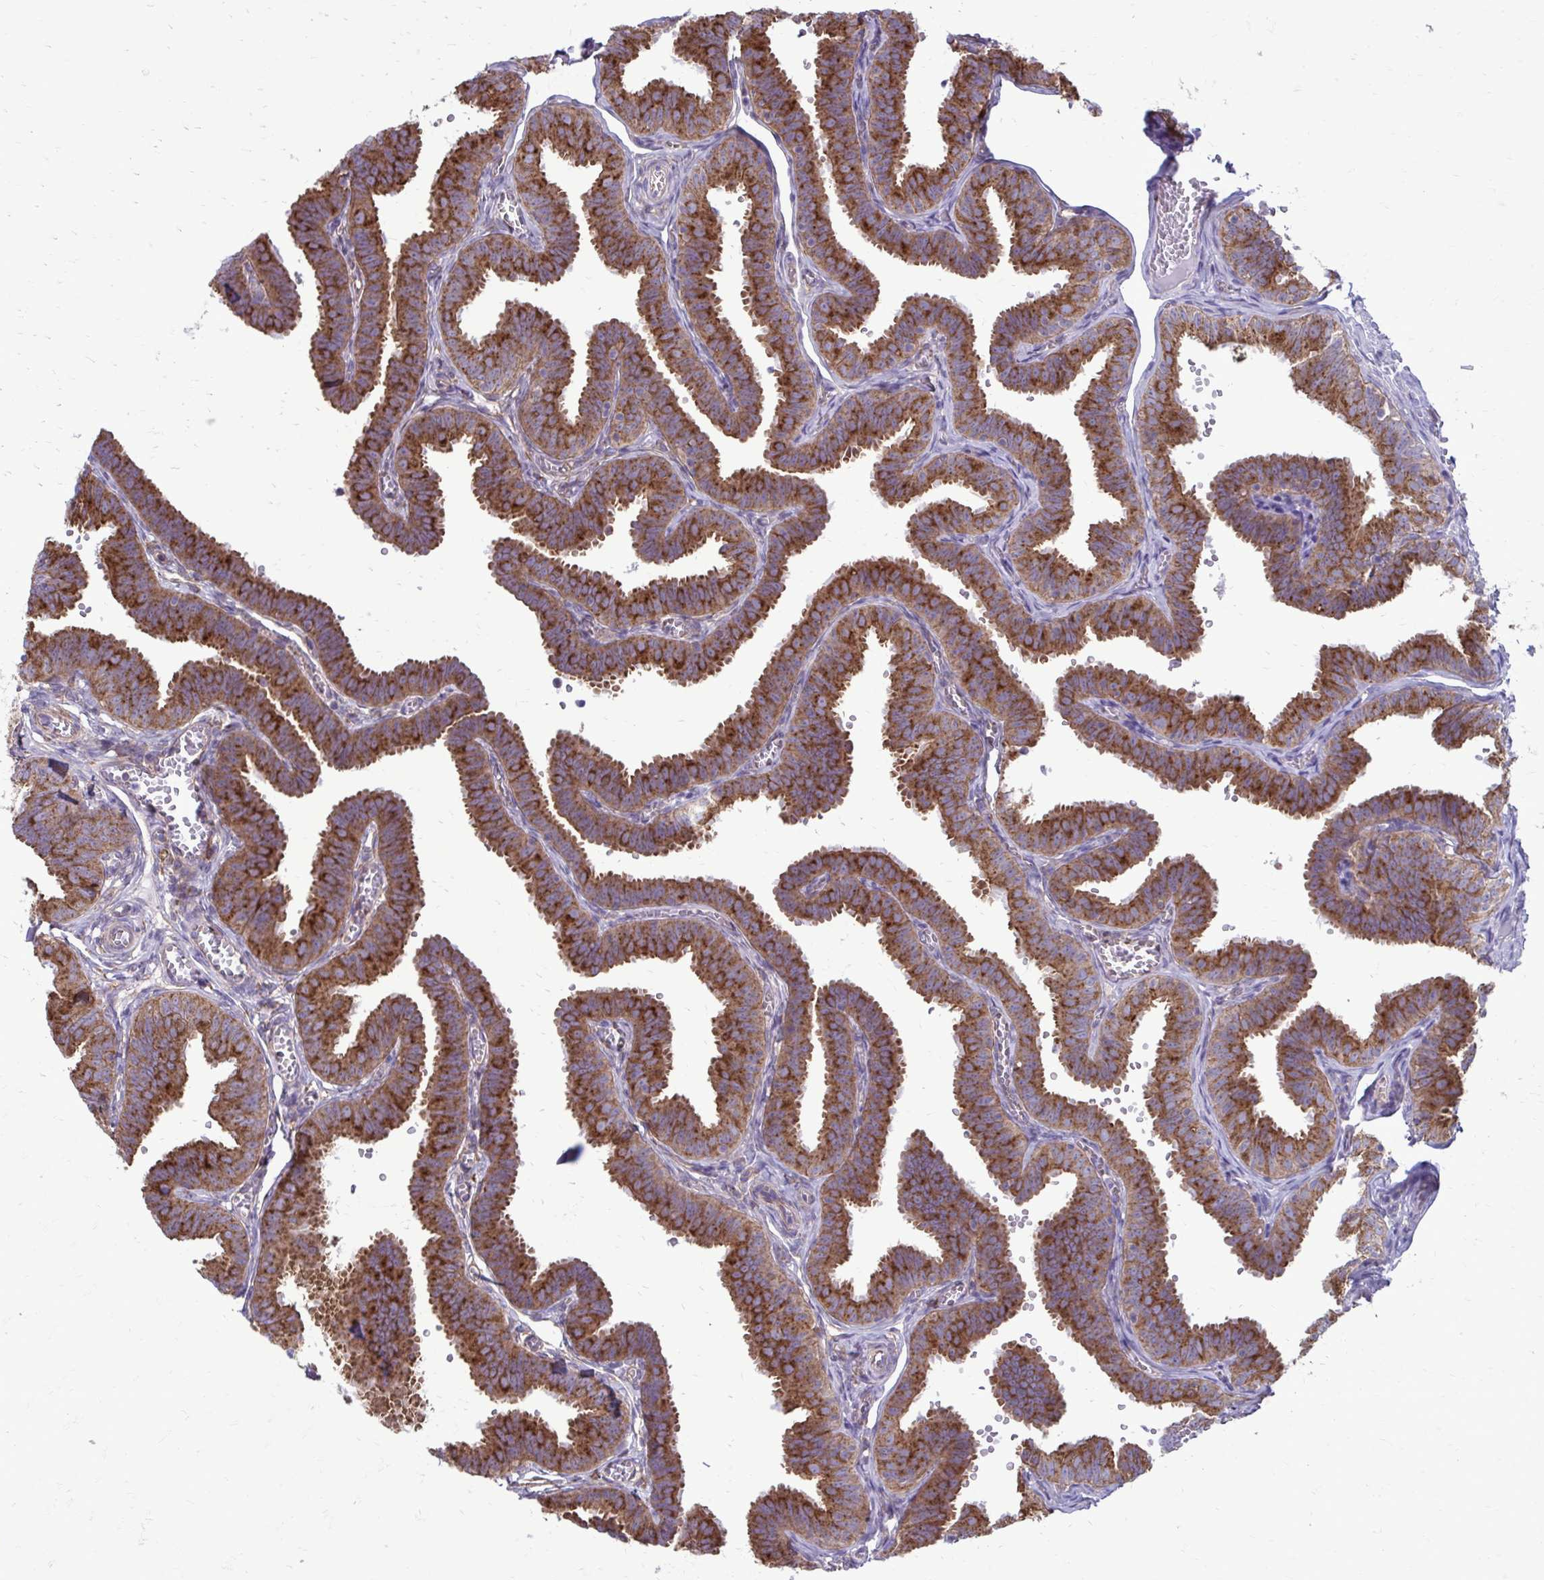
{"staining": {"intensity": "strong", "quantity": ">75%", "location": "cytoplasmic/membranous"}, "tissue": "fallopian tube", "cell_type": "Glandular cells", "image_type": "normal", "snomed": [{"axis": "morphology", "description": "Normal tissue, NOS"}, {"axis": "topography", "description": "Fallopian tube"}], "caption": "Glandular cells show high levels of strong cytoplasmic/membranous positivity in approximately >75% of cells in benign human fallopian tube. (Brightfield microscopy of DAB IHC at high magnification).", "gene": "CLTA", "patient": {"sex": "female", "age": 25}}